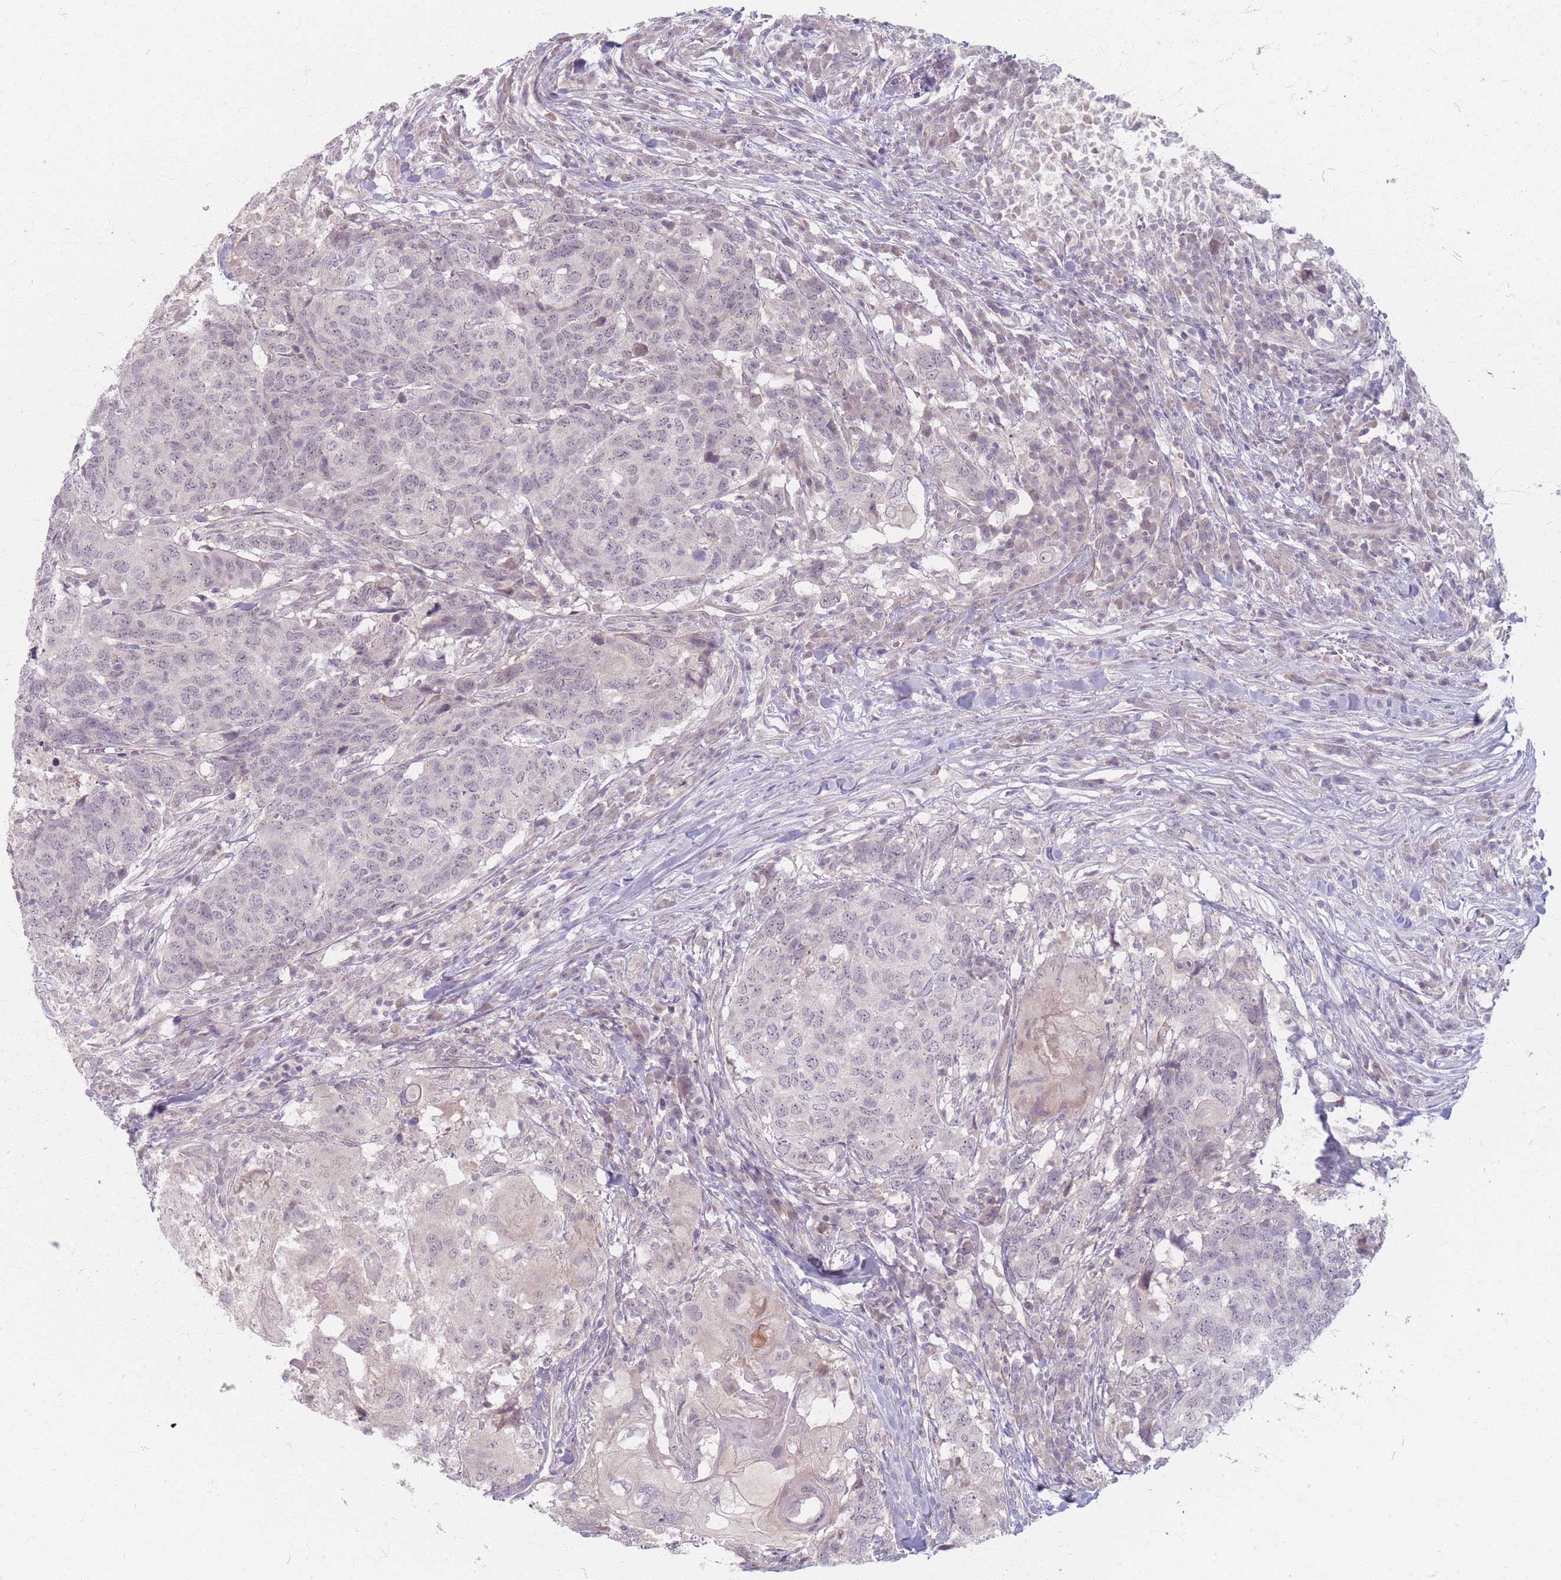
{"staining": {"intensity": "negative", "quantity": "none", "location": "none"}, "tissue": "head and neck cancer", "cell_type": "Tumor cells", "image_type": "cancer", "snomed": [{"axis": "morphology", "description": "Normal tissue, NOS"}, {"axis": "morphology", "description": "Squamous cell carcinoma, NOS"}, {"axis": "topography", "description": "Skeletal muscle"}, {"axis": "topography", "description": "Vascular tissue"}, {"axis": "topography", "description": "Peripheral nerve tissue"}, {"axis": "topography", "description": "Head-Neck"}], "caption": "This is a image of immunohistochemistry (IHC) staining of head and neck cancer (squamous cell carcinoma), which shows no positivity in tumor cells. (Stains: DAB (3,3'-diaminobenzidine) immunohistochemistry (IHC) with hematoxylin counter stain, Microscopy: brightfield microscopy at high magnification).", "gene": "GABRA6", "patient": {"sex": "male", "age": 66}}